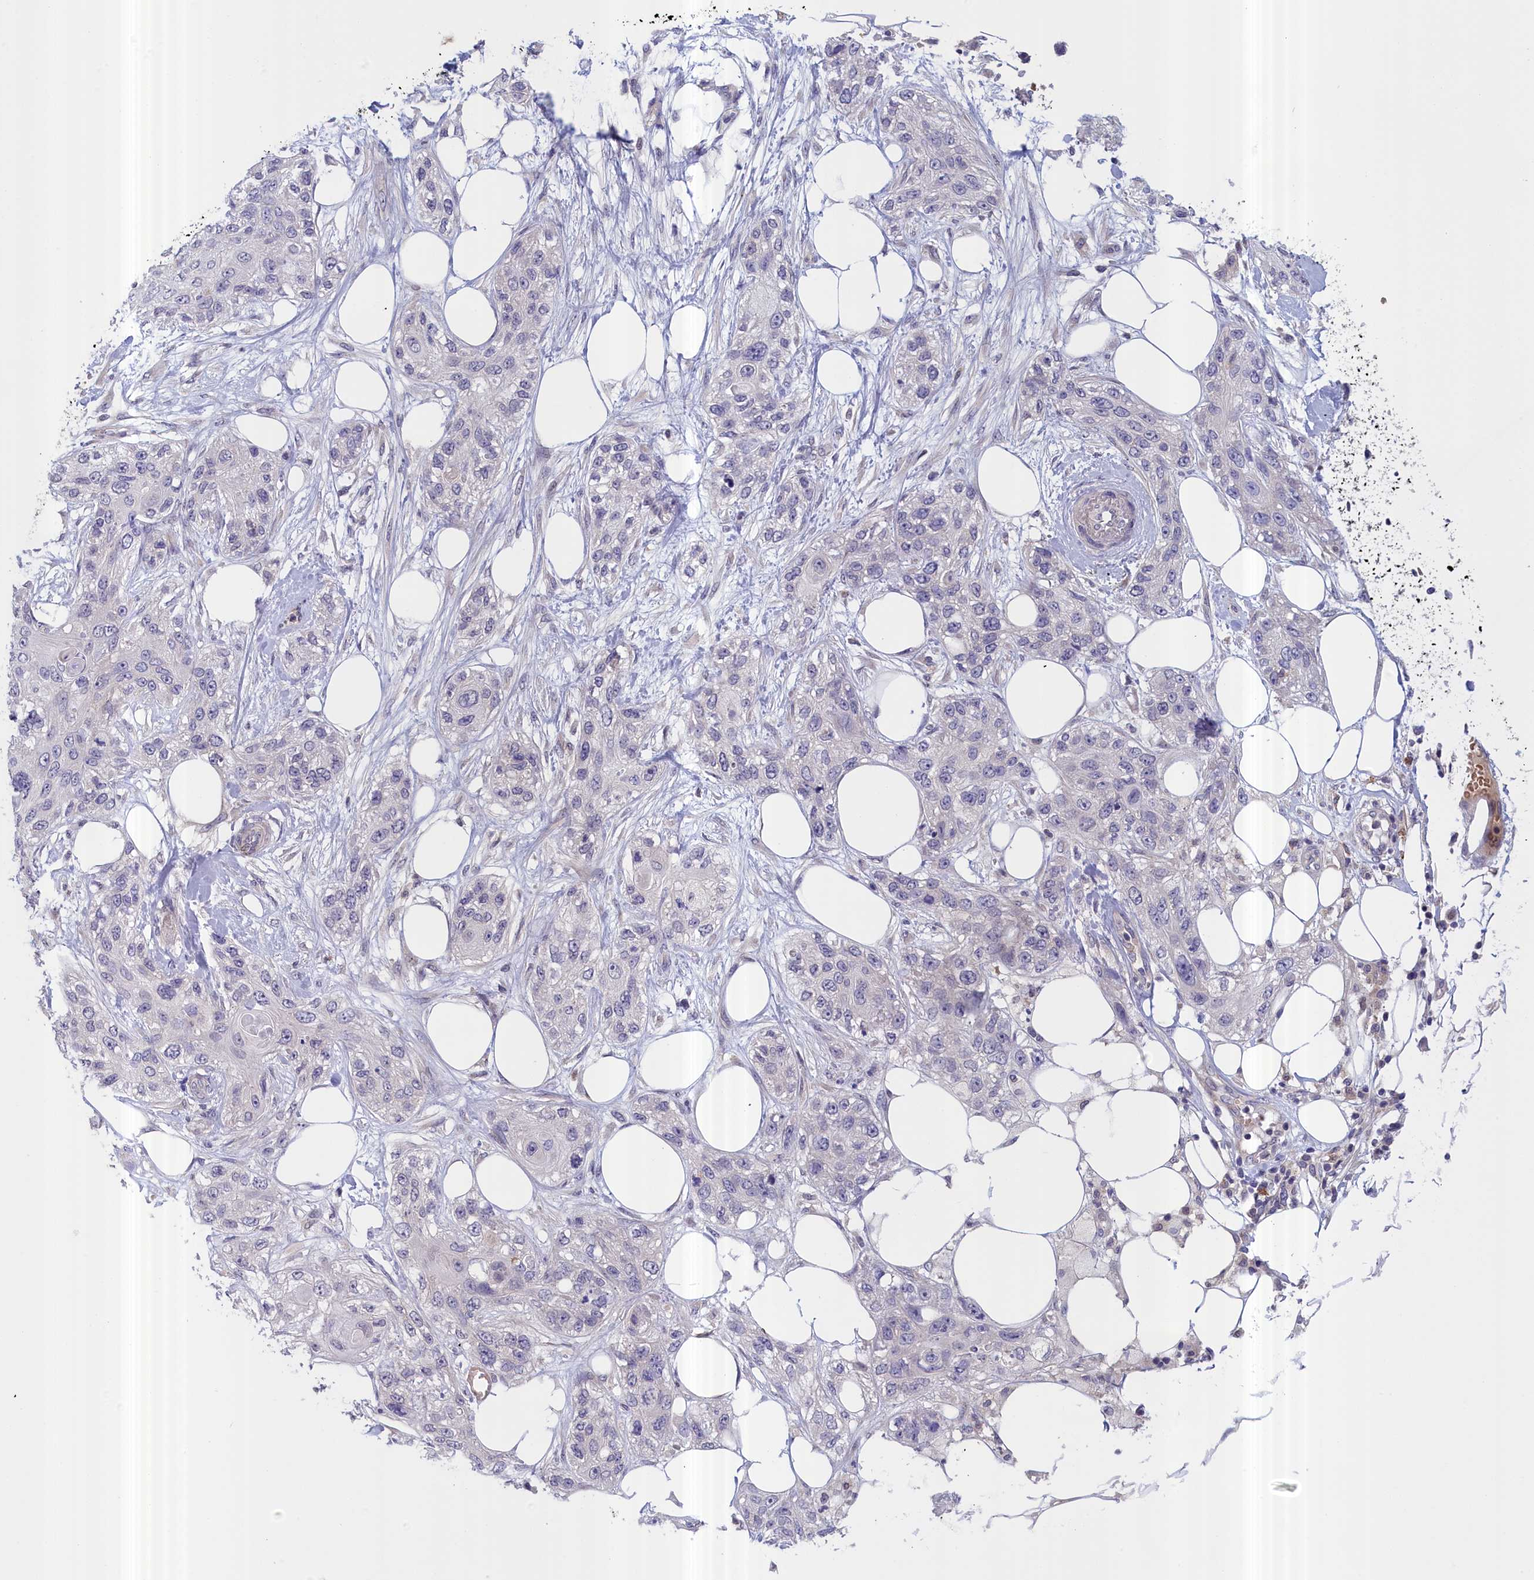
{"staining": {"intensity": "negative", "quantity": "none", "location": "none"}, "tissue": "skin cancer", "cell_type": "Tumor cells", "image_type": "cancer", "snomed": [{"axis": "morphology", "description": "Normal tissue, NOS"}, {"axis": "morphology", "description": "Squamous cell carcinoma, NOS"}, {"axis": "topography", "description": "Skin"}], "caption": "This is an immunohistochemistry (IHC) histopathology image of human skin cancer (squamous cell carcinoma). There is no expression in tumor cells.", "gene": "IGFALS", "patient": {"sex": "male", "age": 72}}